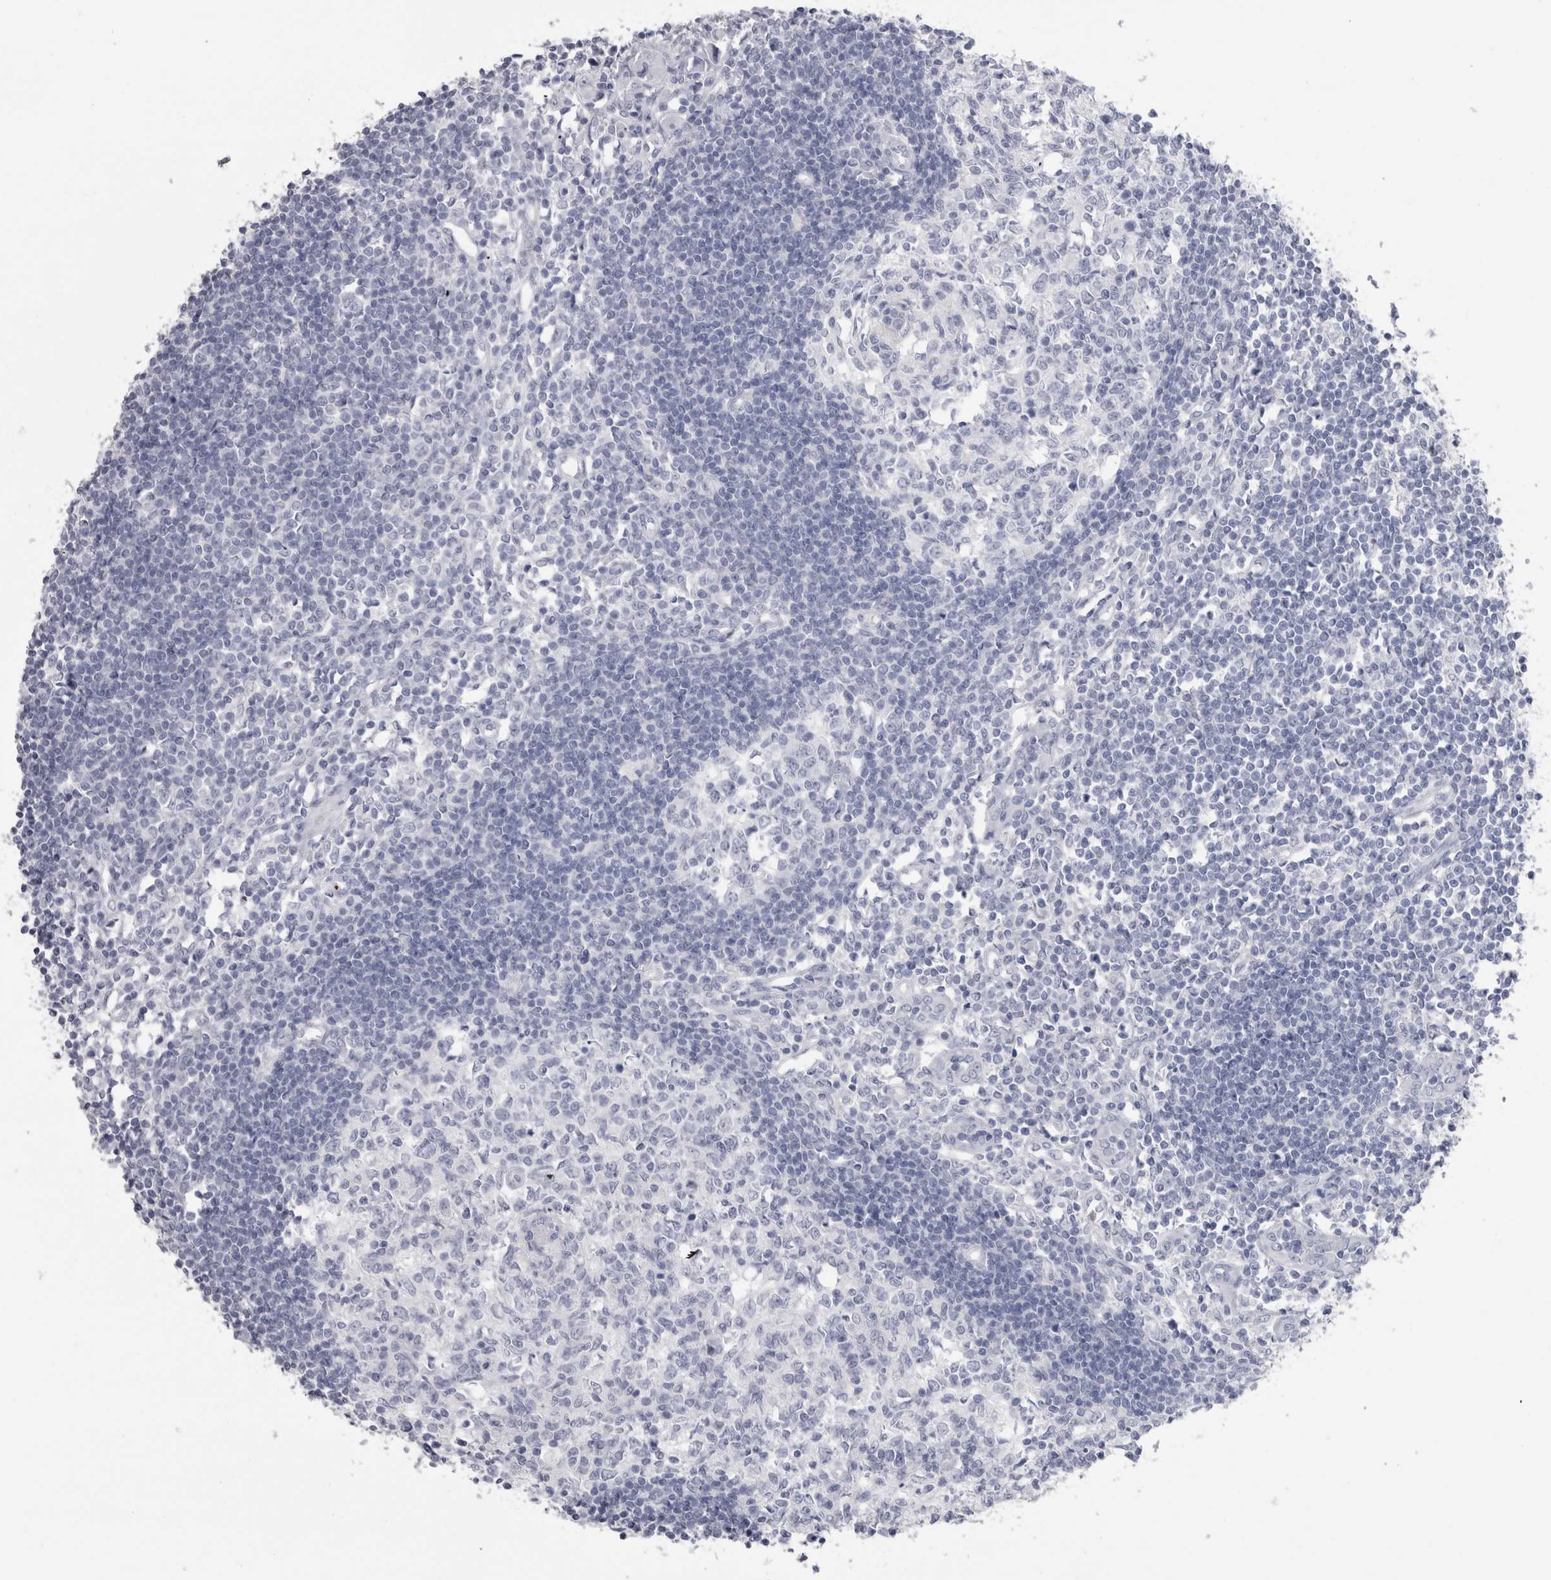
{"staining": {"intensity": "negative", "quantity": "none", "location": "none"}, "tissue": "lymph node", "cell_type": "Germinal center cells", "image_type": "normal", "snomed": [{"axis": "morphology", "description": "Normal tissue, NOS"}, {"axis": "morphology", "description": "Malignant melanoma, Metastatic site"}, {"axis": "topography", "description": "Lymph node"}], "caption": "Immunohistochemistry image of unremarkable human lymph node stained for a protein (brown), which exhibits no staining in germinal center cells. Brightfield microscopy of immunohistochemistry (IHC) stained with DAB (brown) and hematoxylin (blue), captured at high magnification.", "gene": "PTH", "patient": {"sex": "male", "age": 41}}